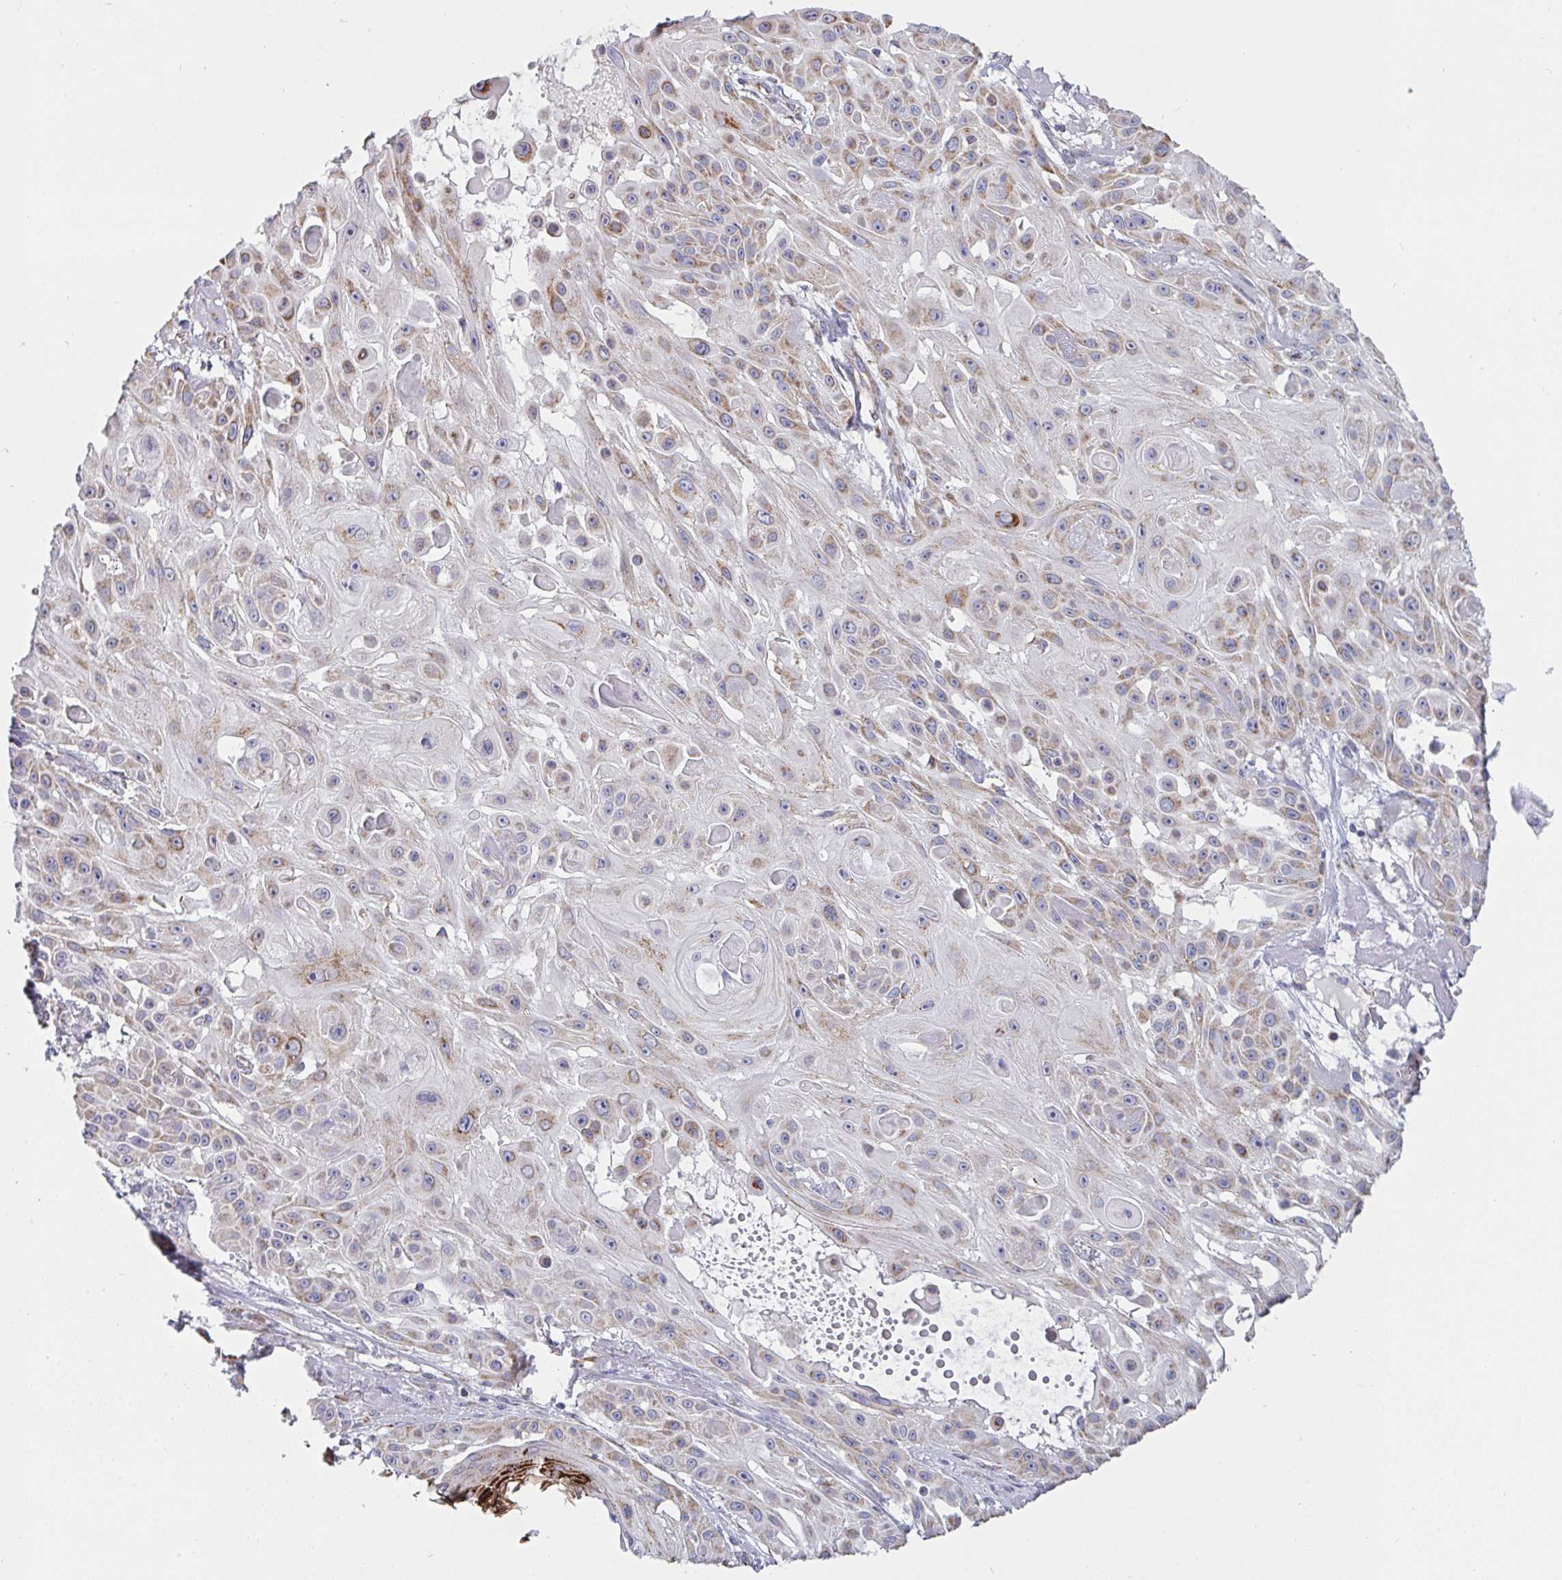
{"staining": {"intensity": "weak", "quantity": "25%-75%", "location": "cytoplasmic/membranous"}, "tissue": "skin cancer", "cell_type": "Tumor cells", "image_type": "cancer", "snomed": [{"axis": "morphology", "description": "Squamous cell carcinoma, NOS"}, {"axis": "topography", "description": "Skin"}], "caption": "High-magnification brightfield microscopy of skin cancer stained with DAB (3,3'-diaminobenzidine) (brown) and counterstained with hematoxylin (blue). tumor cells exhibit weak cytoplasmic/membranous expression is appreciated in about25%-75% of cells.", "gene": "FAHD1", "patient": {"sex": "male", "age": 91}}